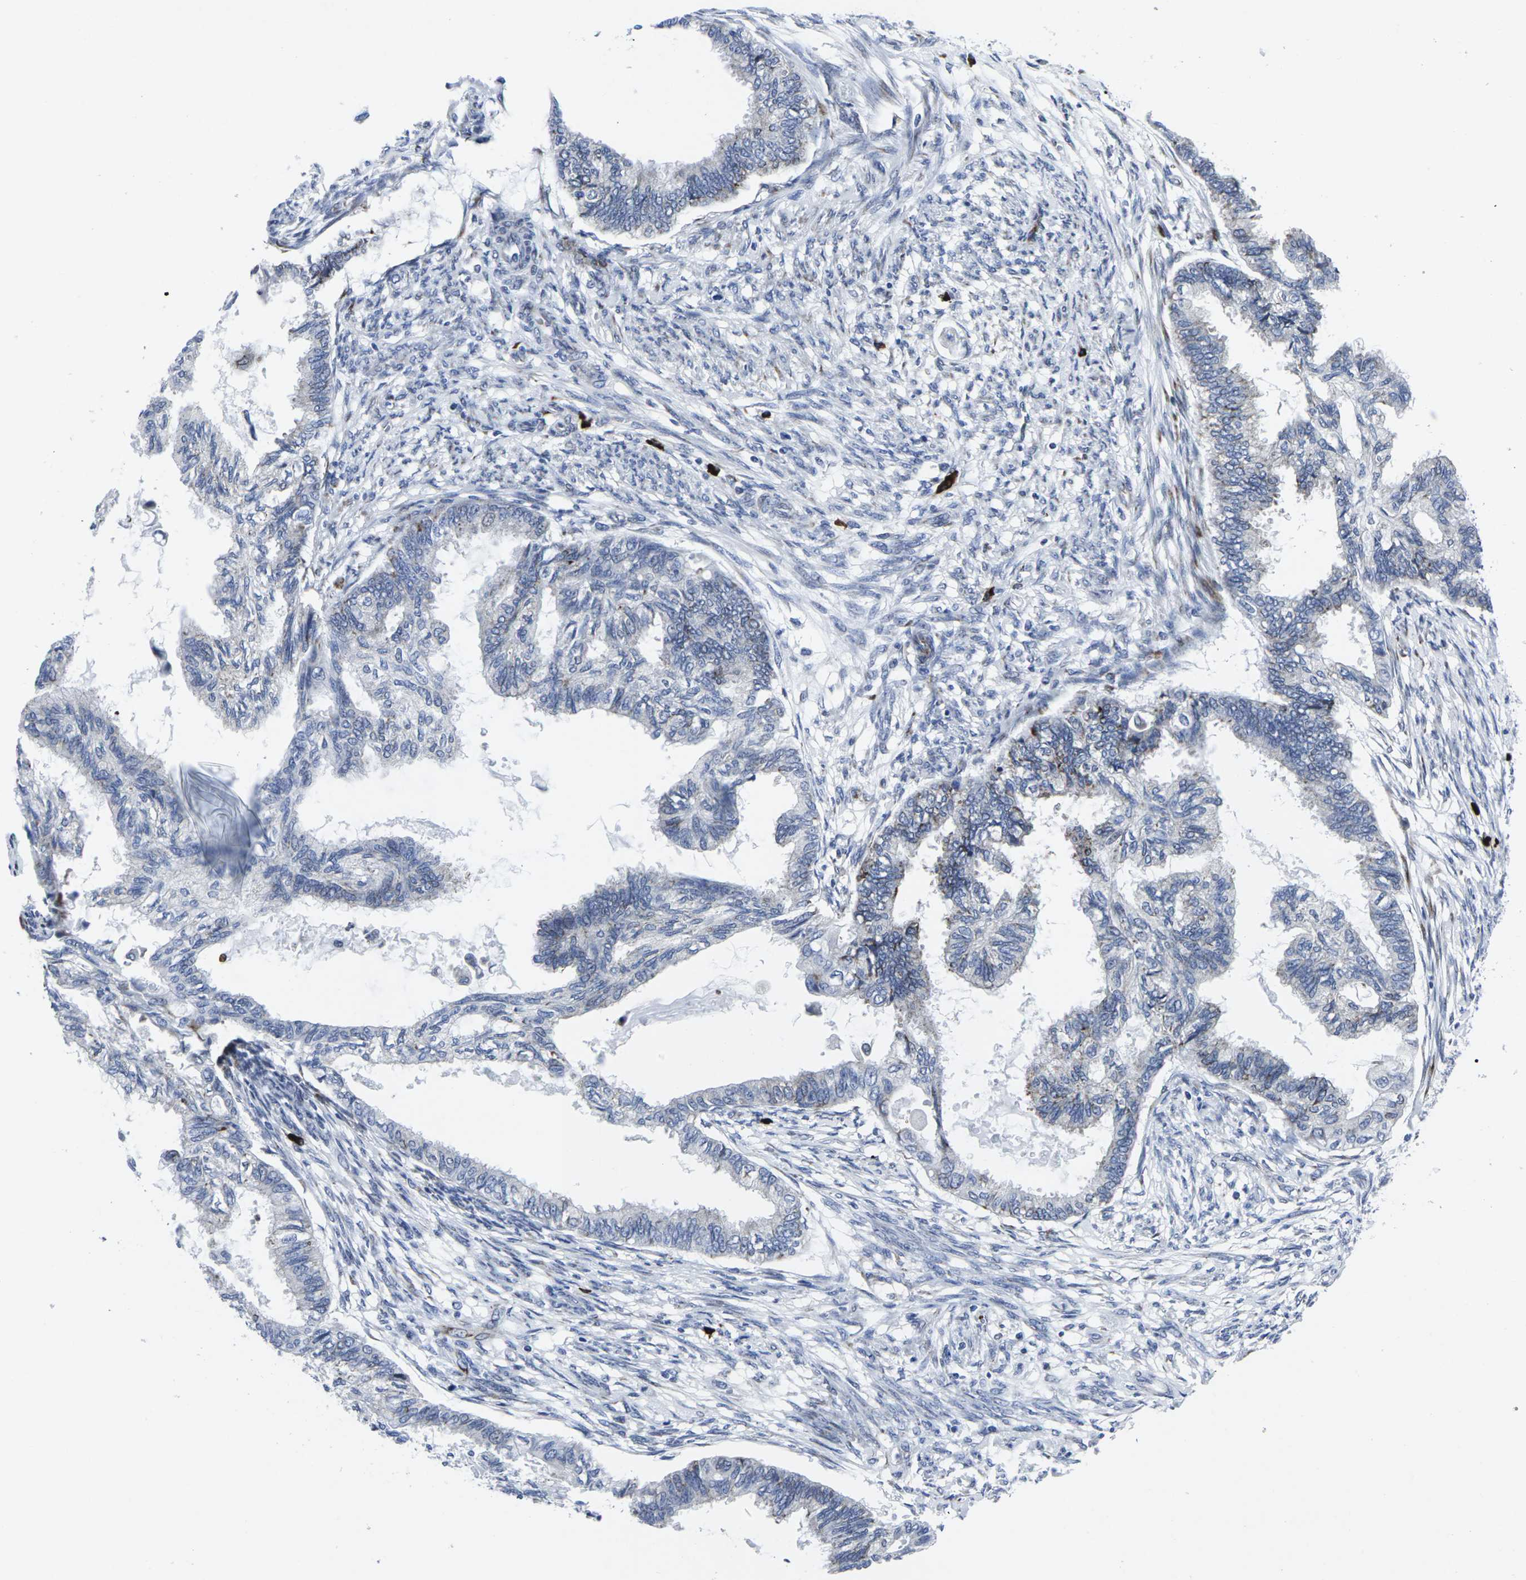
{"staining": {"intensity": "moderate", "quantity": "<25%", "location": "cytoplasmic/membranous"}, "tissue": "cervical cancer", "cell_type": "Tumor cells", "image_type": "cancer", "snomed": [{"axis": "morphology", "description": "Normal tissue, NOS"}, {"axis": "morphology", "description": "Adenocarcinoma, NOS"}, {"axis": "topography", "description": "Cervix"}, {"axis": "topography", "description": "Endometrium"}], "caption": "Immunohistochemical staining of human cervical cancer (adenocarcinoma) displays moderate cytoplasmic/membranous protein staining in about <25% of tumor cells.", "gene": "RPN1", "patient": {"sex": "female", "age": 86}}